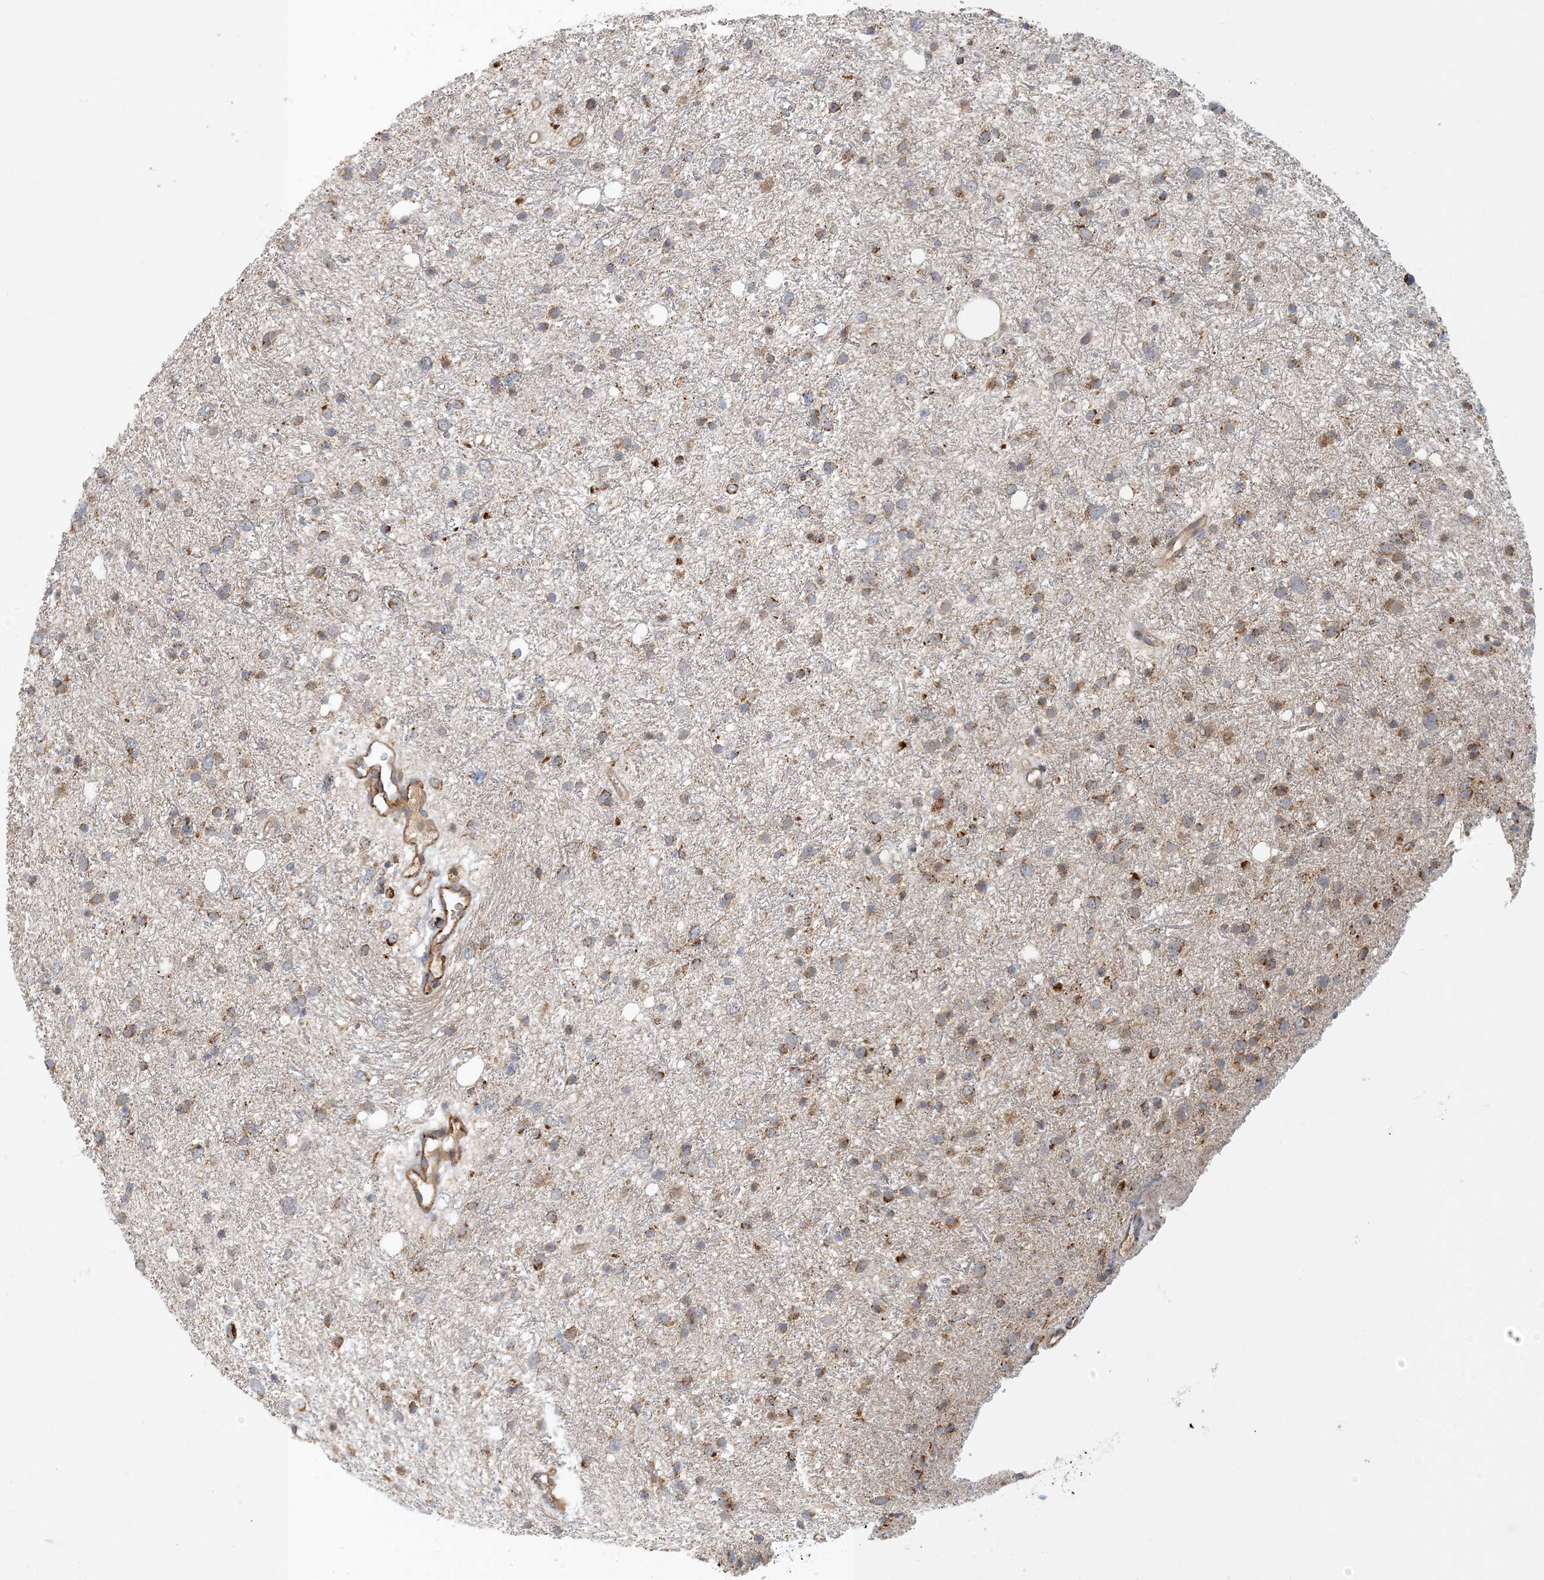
{"staining": {"intensity": "moderate", "quantity": "25%-75%", "location": "cytoplasmic/membranous"}, "tissue": "glioma", "cell_type": "Tumor cells", "image_type": "cancer", "snomed": [{"axis": "morphology", "description": "Glioma, malignant, Low grade"}, {"axis": "topography", "description": "Cerebral cortex"}], "caption": "Human low-grade glioma (malignant) stained with a brown dye demonstrates moderate cytoplasmic/membranous positive staining in about 25%-75% of tumor cells.", "gene": "ZBTB3", "patient": {"sex": "female", "age": 39}}